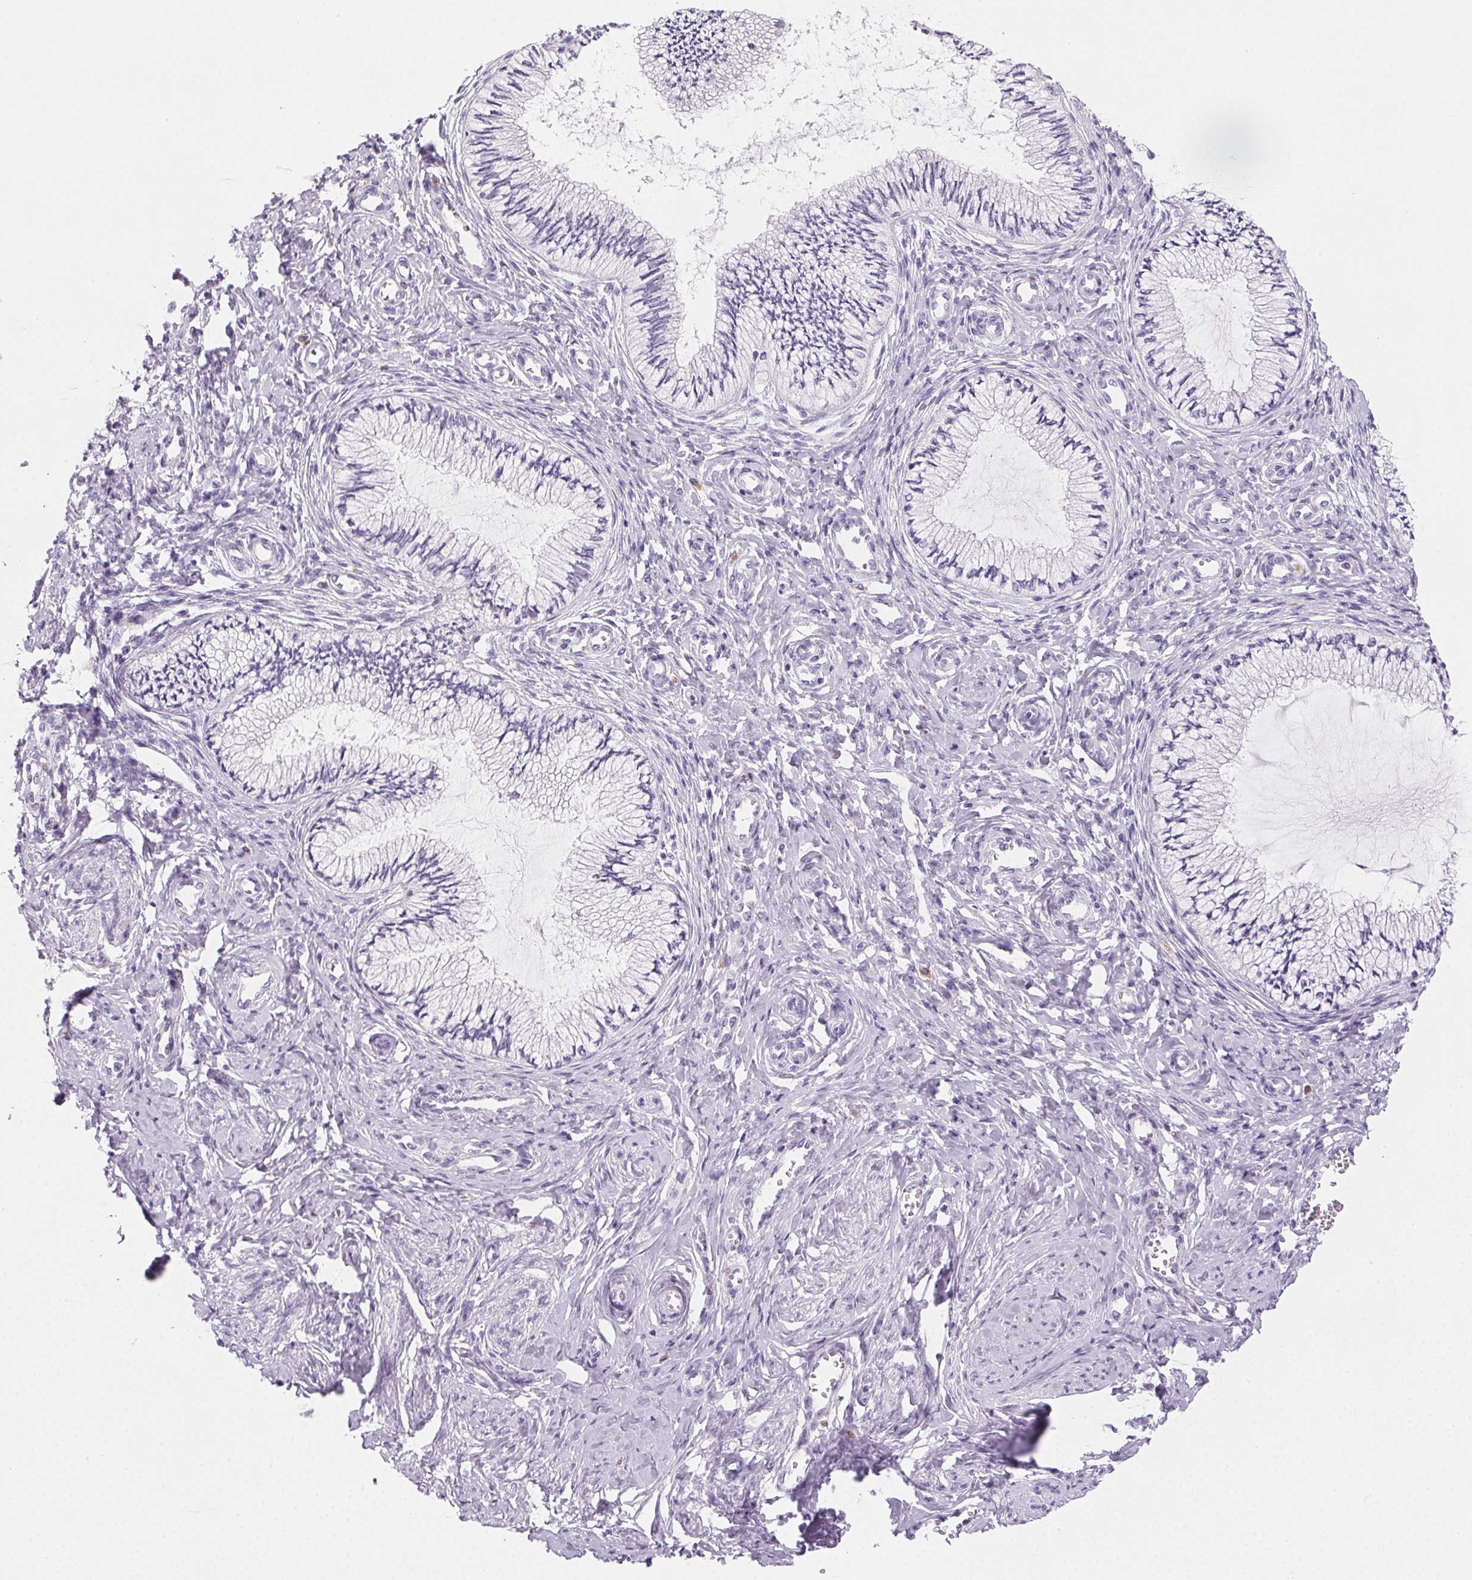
{"staining": {"intensity": "negative", "quantity": "none", "location": "none"}, "tissue": "cervix", "cell_type": "Glandular cells", "image_type": "normal", "snomed": [{"axis": "morphology", "description": "Normal tissue, NOS"}, {"axis": "topography", "description": "Cervix"}], "caption": "Immunohistochemistry (IHC) image of unremarkable cervix: cervix stained with DAB displays no significant protein expression in glandular cells. (Stains: DAB immunohistochemistry (IHC) with hematoxylin counter stain, Microscopy: brightfield microscopy at high magnification).", "gene": "PRSS1", "patient": {"sex": "female", "age": 24}}